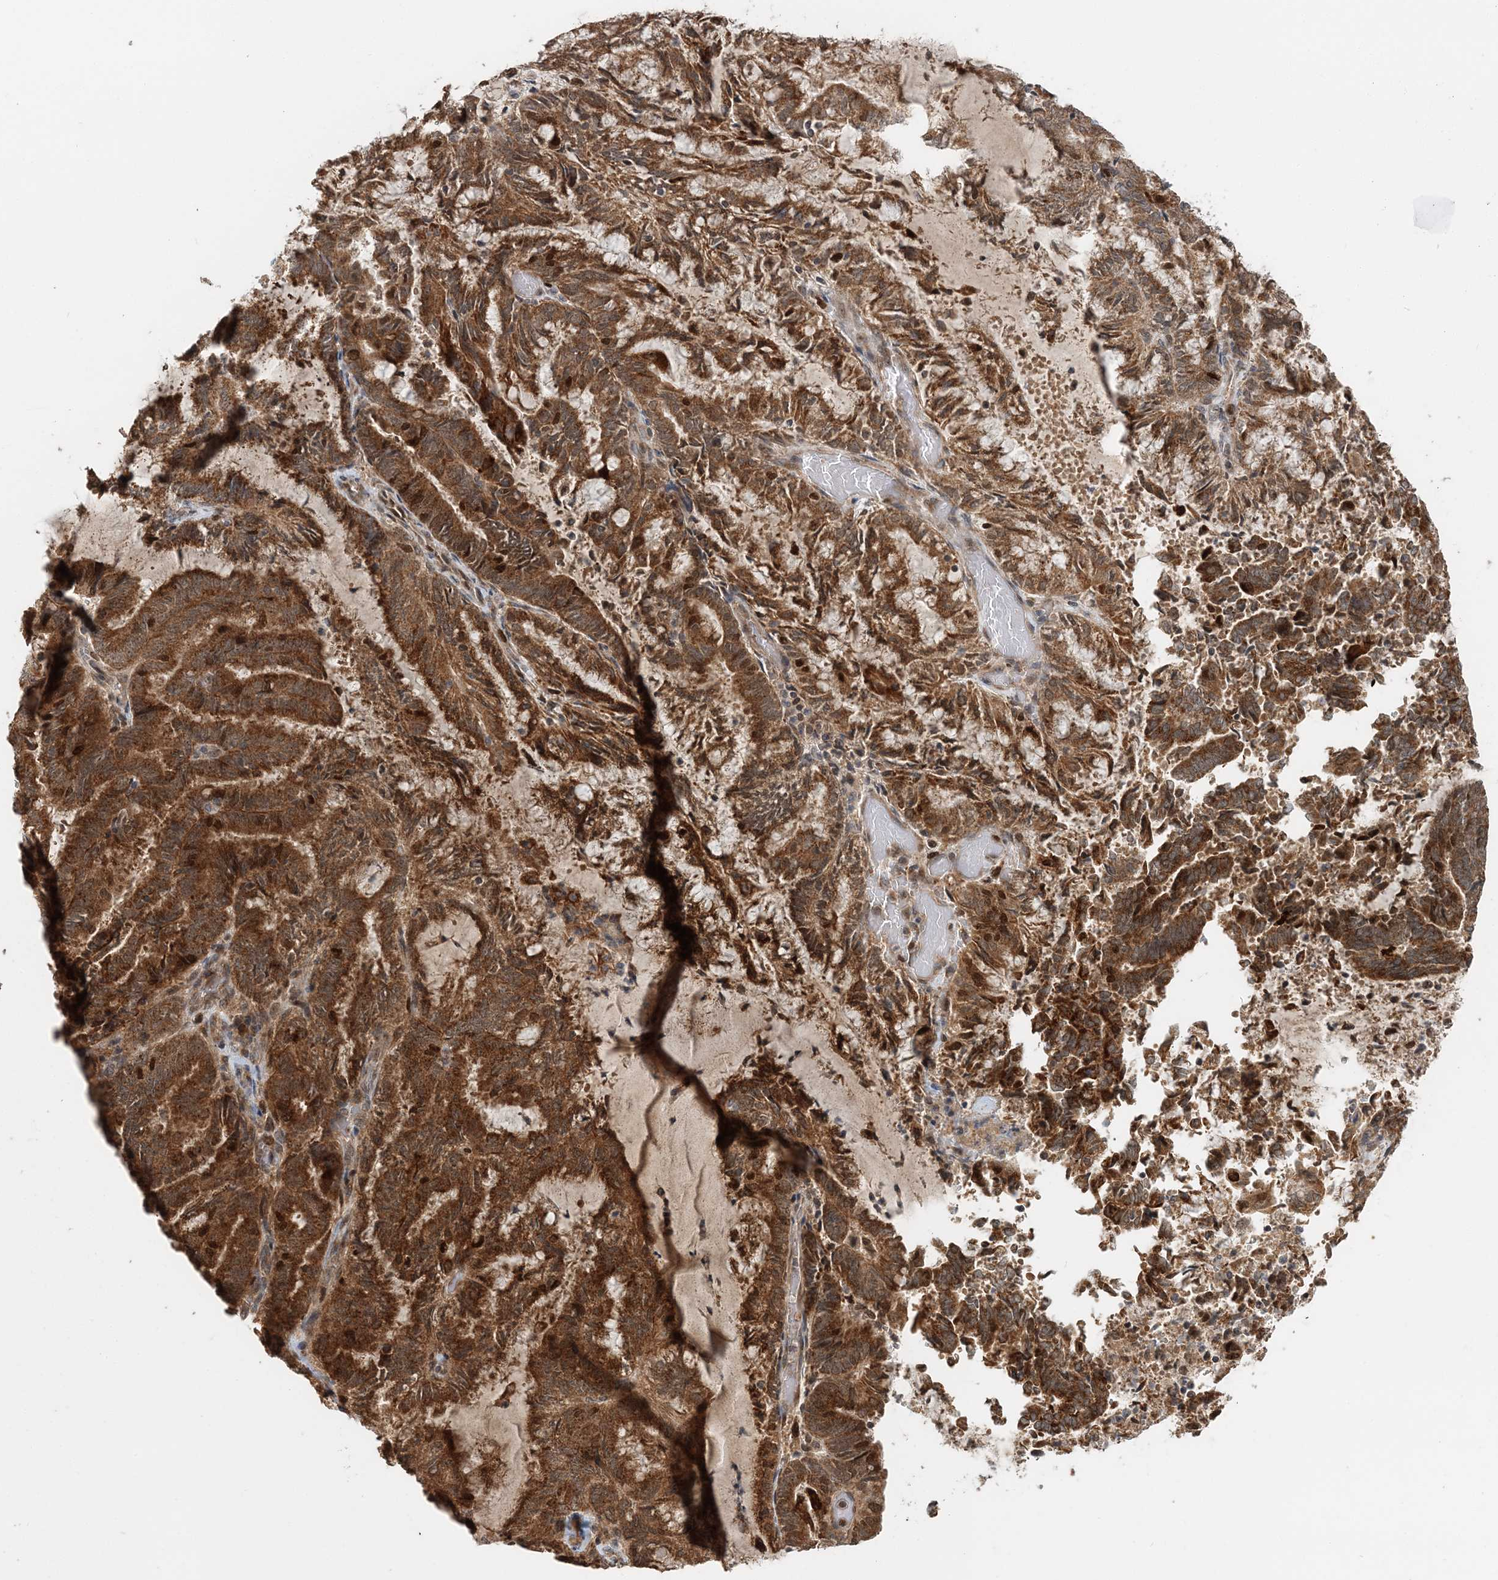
{"staining": {"intensity": "strong", "quantity": ">75%", "location": "cytoplasmic/membranous"}, "tissue": "endometrial cancer", "cell_type": "Tumor cells", "image_type": "cancer", "snomed": [{"axis": "morphology", "description": "Adenocarcinoma, NOS"}, {"axis": "topography", "description": "Endometrium"}], "caption": "Immunohistochemistry (IHC) micrograph of endometrial adenocarcinoma stained for a protein (brown), which demonstrates high levels of strong cytoplasmic/membranous positivity in approximately >75% of tumor cells.", "gene": "KIF4A", "patient": {"sex": "female", "age": 80}}